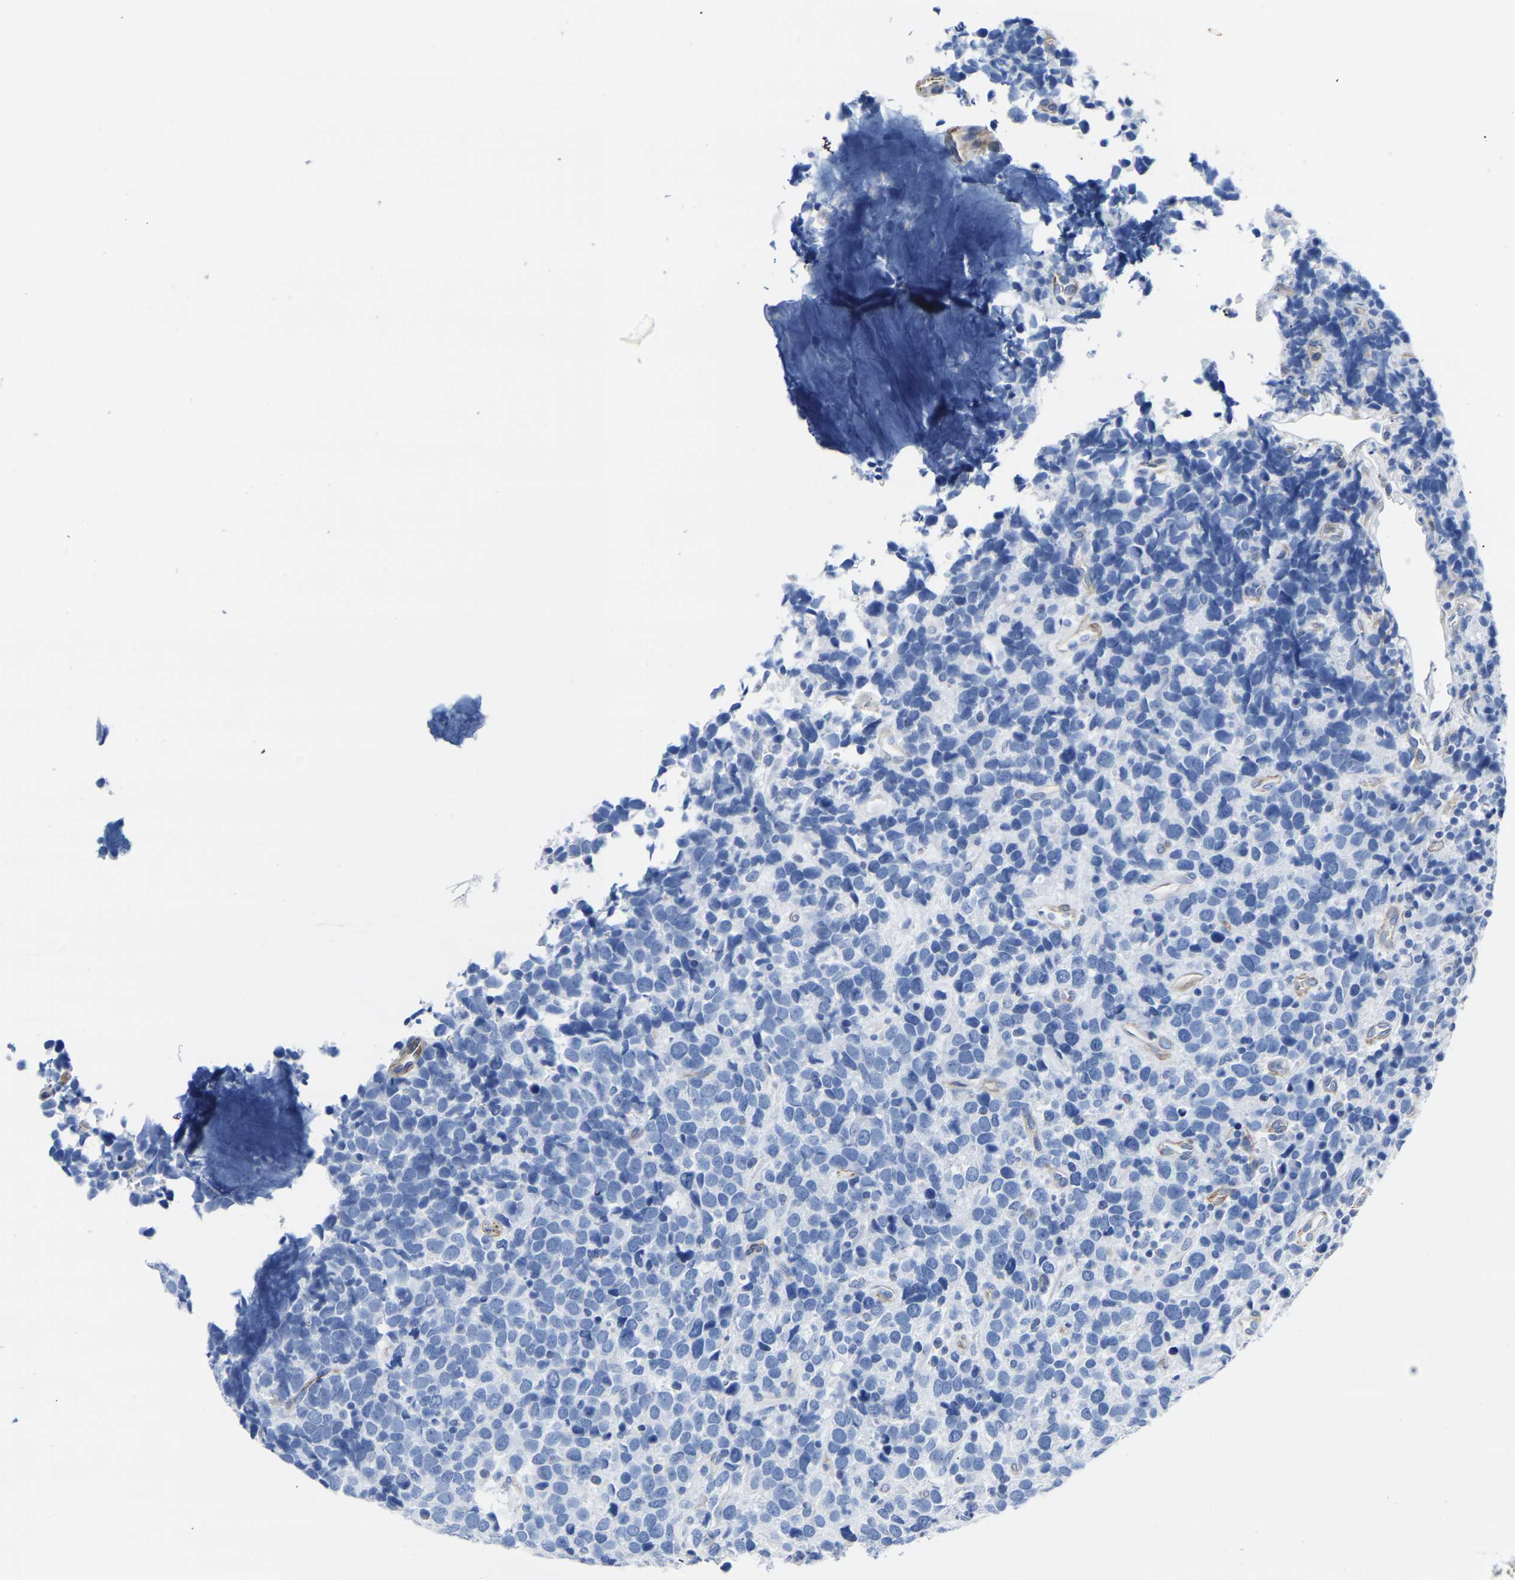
{"staining": {"intensity": "negative", "quantity": "none", "location": "none"}, "tissue": "urothelial cancer", "cell_type": "Tumor cells", "image_type": "cancer", "snomed": [{"axis": "morphology", "description": "Urothelial carcinoma, High grade"}, {"axis": "topography", "description": "Urinary bladder"}], "caption": "Protein analysis of urothelial cancer displays no significant staining in tumor cells.", "gene": "SLC45A3", "patient": {"sex": "female", "age": 82}}